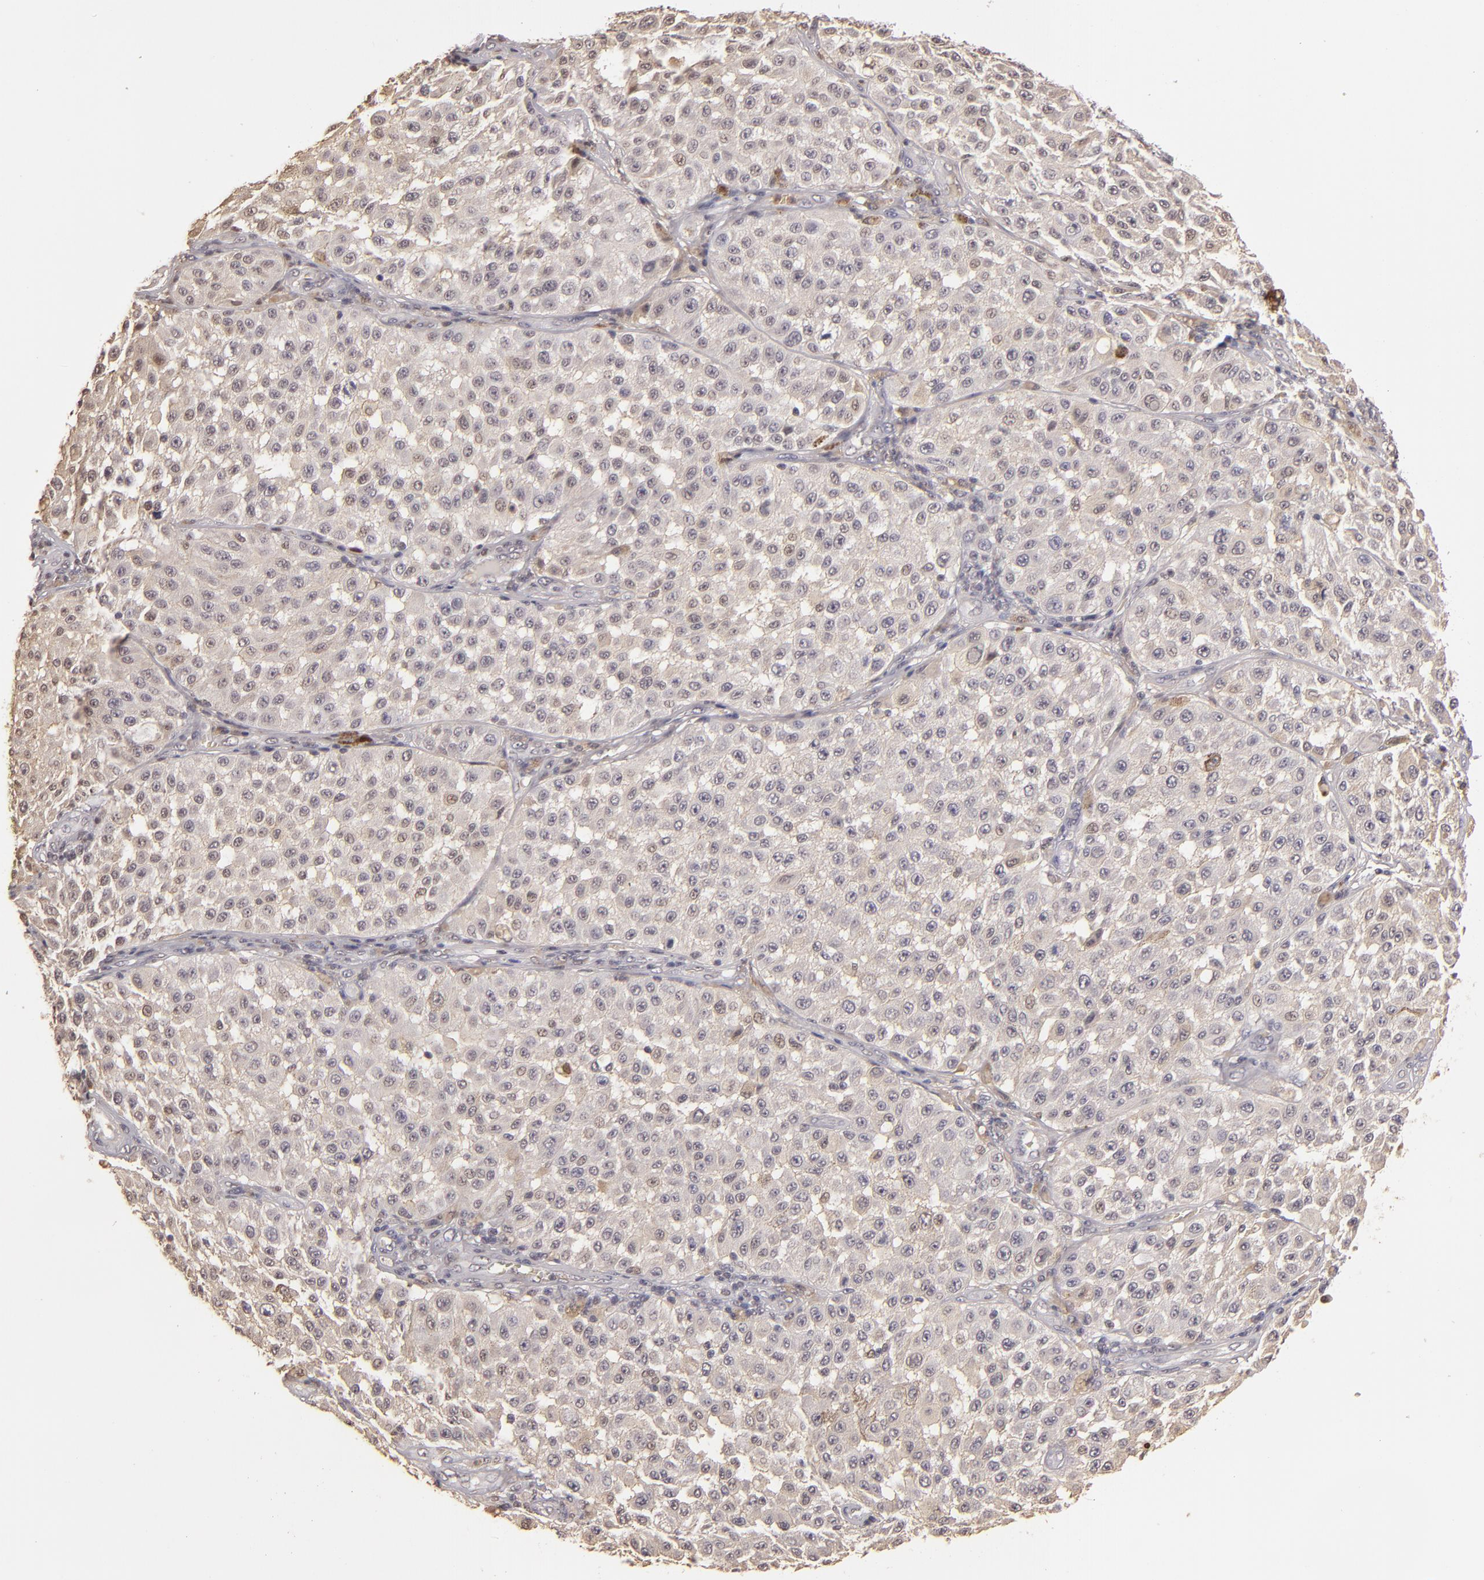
{"staining": {"intensity": "weak", "quantity": ">75%", "location": "cytoplasmic/membranous"}, "tissue": "melanoma", "cell_type": "Tumor cells", "image_type": "cancer", "snomed": [{"axis": "morphology", "description": "Malignant melanoma, NOS"}, {"axis": "topography", "description": "Skin"}], "caption": "Brown immunohistochemical staining in melanoma reveals weak cytoplasmic/membranous positivity in about >75% of tumor cells.", "gene": "LRG1", "patient": {"sex": "female", "age": 64}}